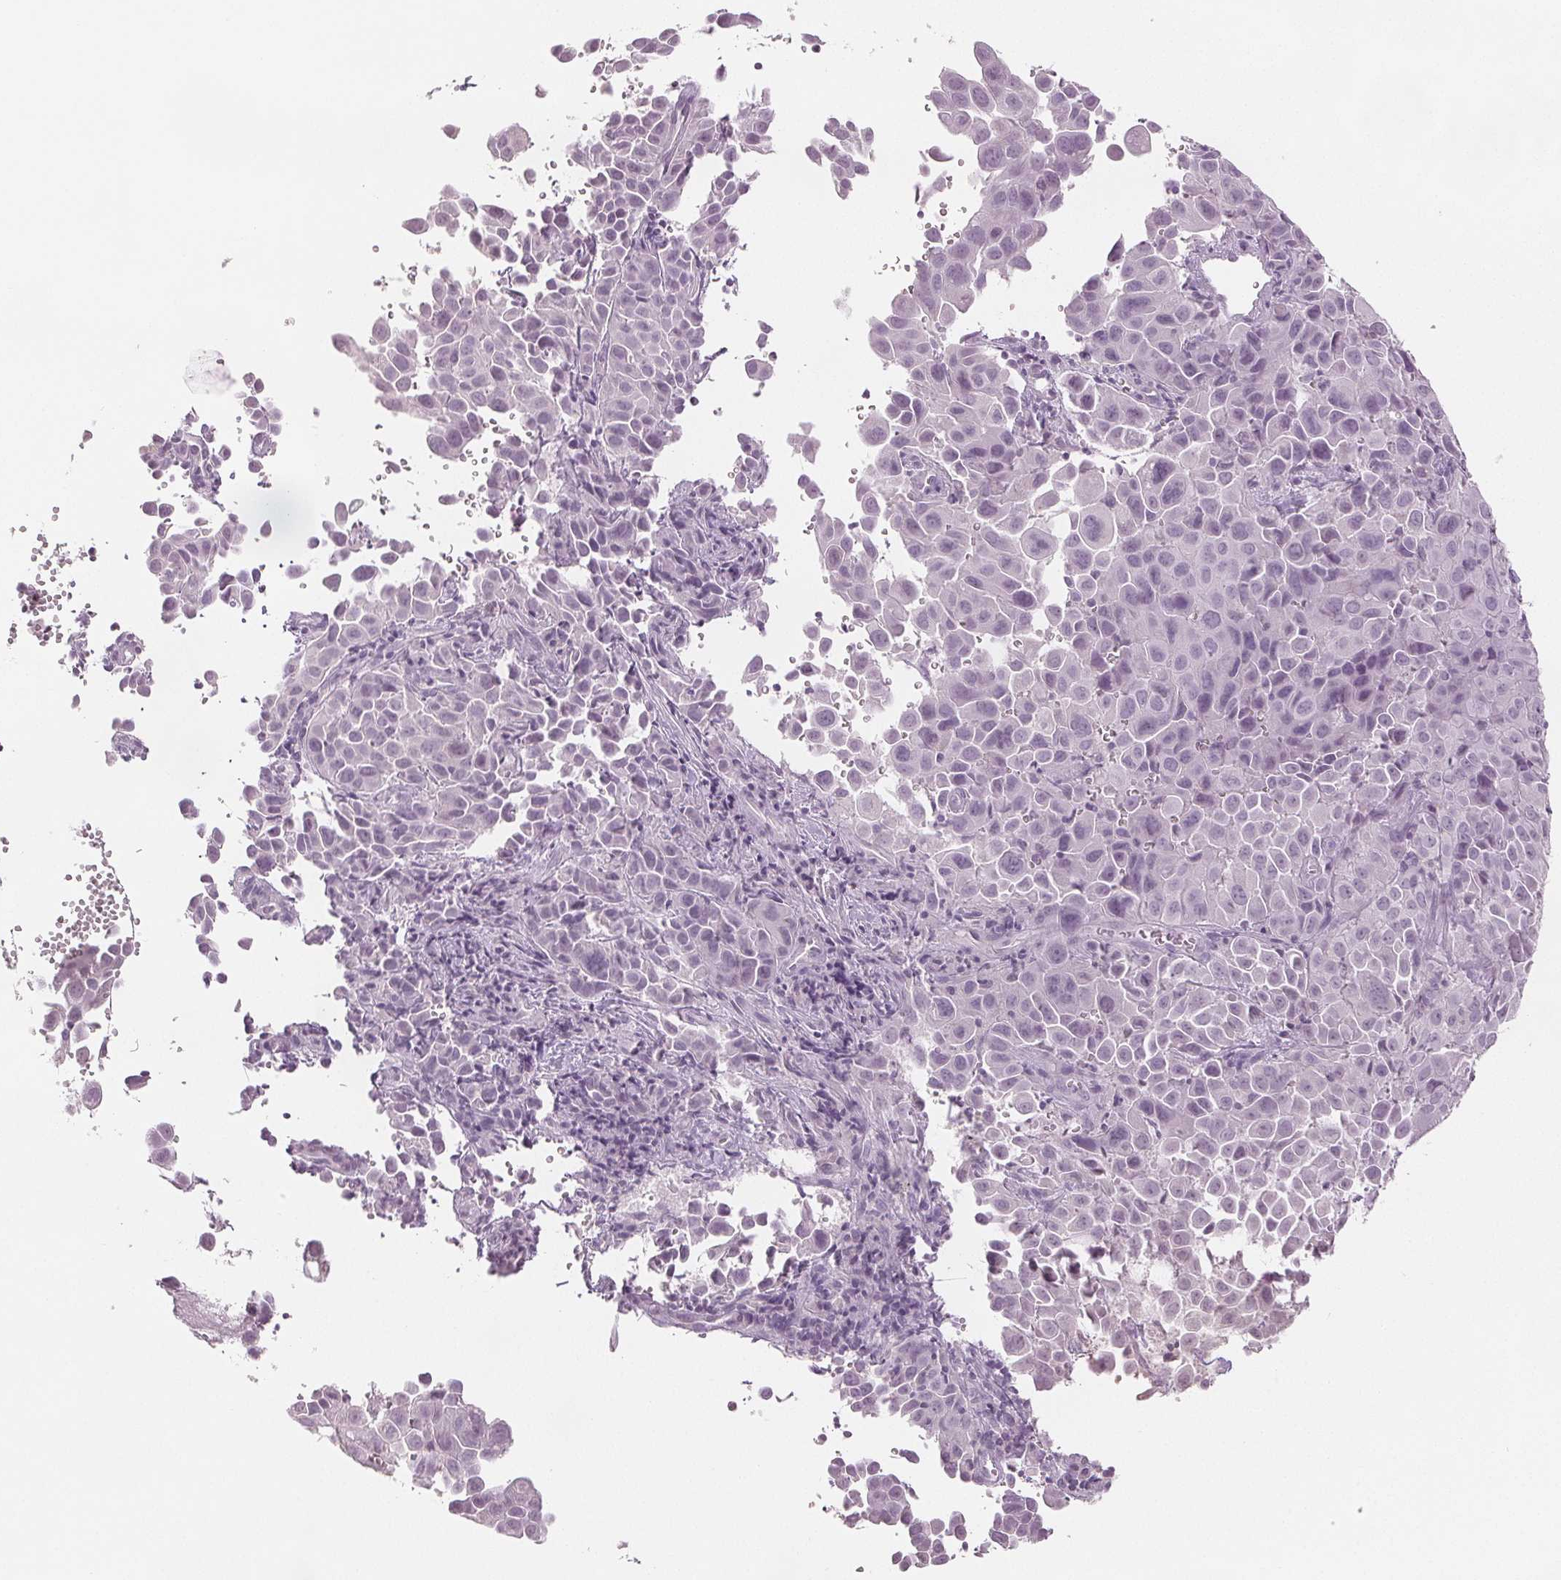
{"staining": {"intensity": "negative", "quantity": "none", "location": "none"}, "tissue": "cervical cancer", "cell_type": "Tumor cells", "image_type": "cancer", "snomed": [{"axis": "morphology", "description": "Squamous cell carcinoma, NOS"}, {"axis": "topography", "description": "Cervix"}], "caption": "Tumor cells are negative for brown protein staining in squamous cell carcinoma (cervical).", "gene": "SCGN", "patient": {"sex": "female", "age": 55}}